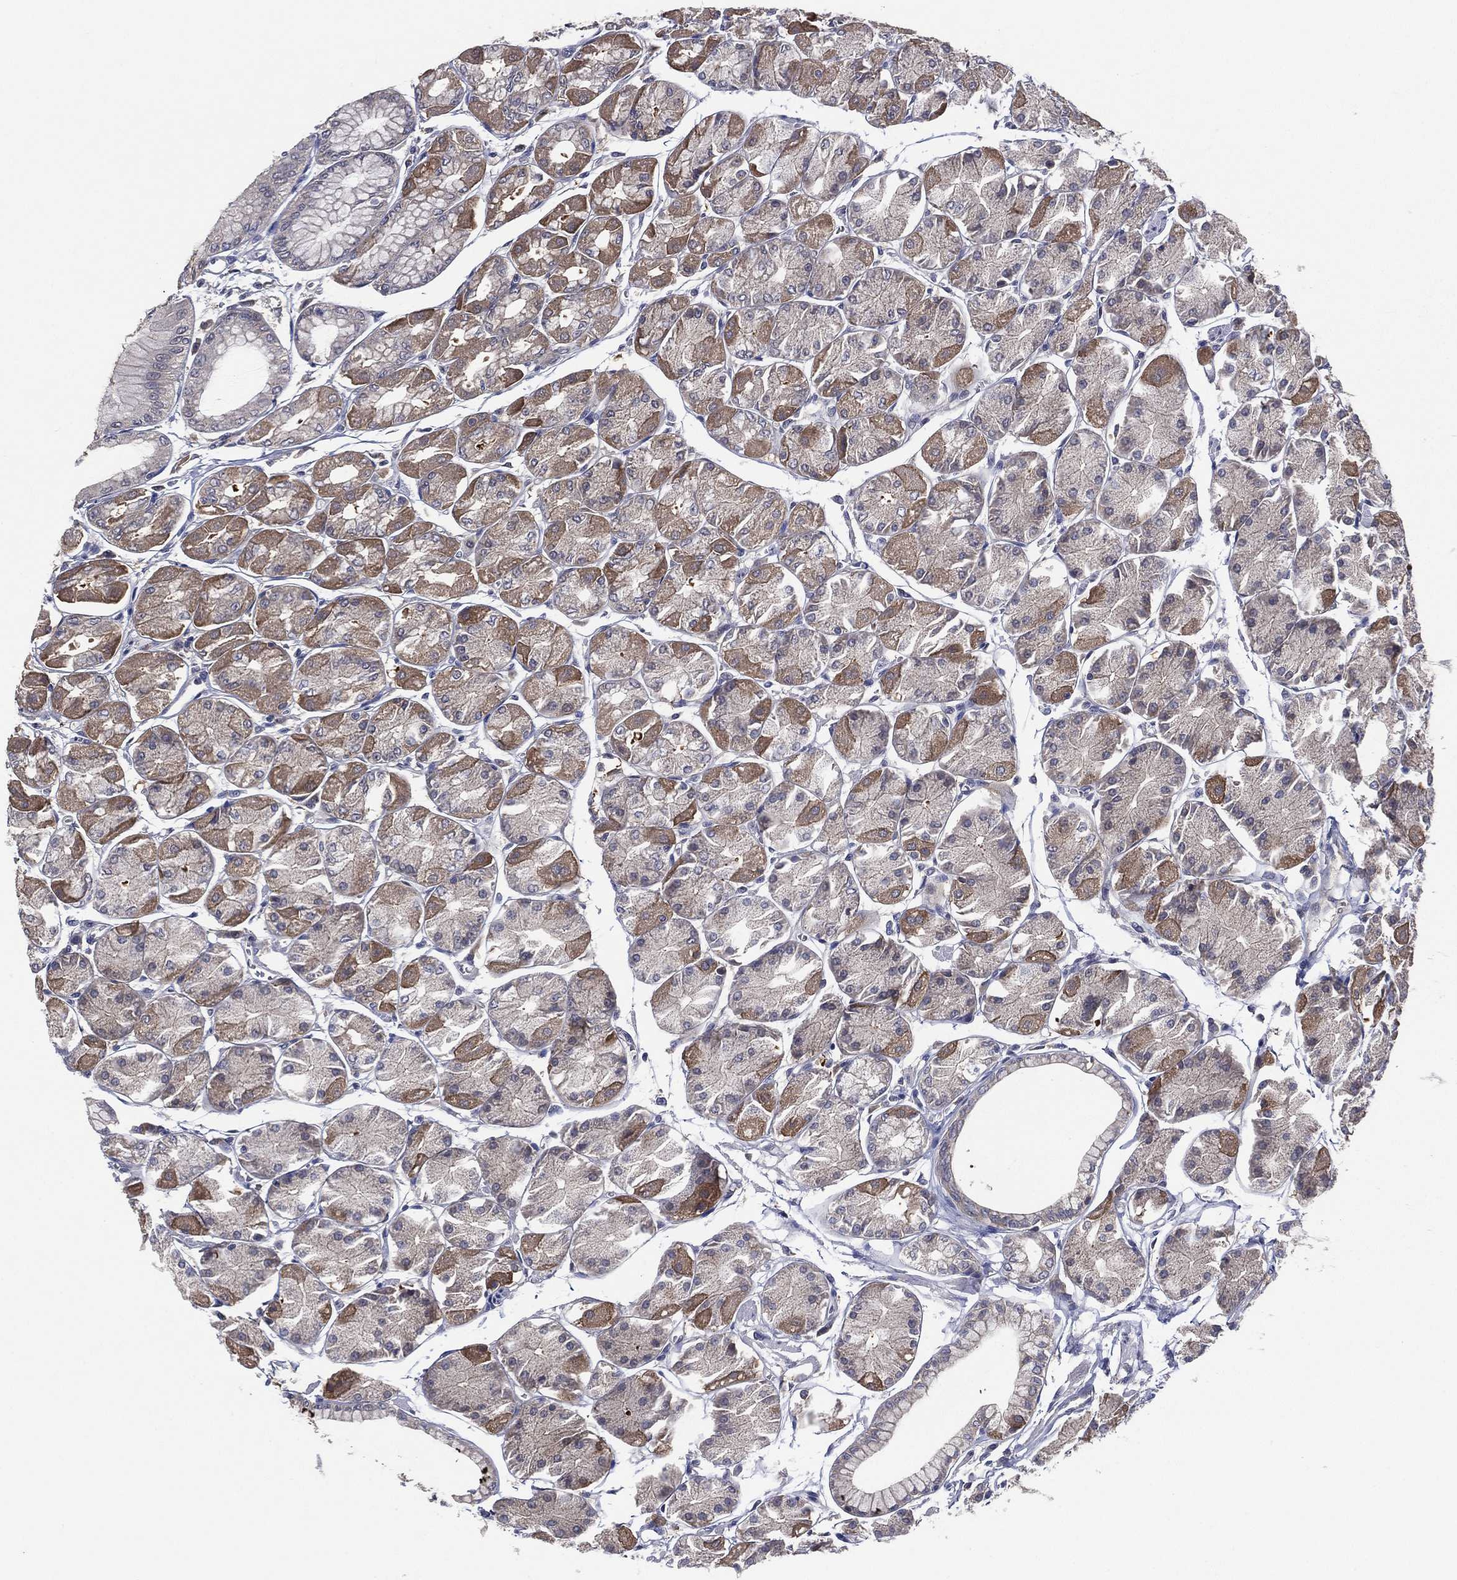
{"staining": {"intensity": "moderate", "quantity": "<25%", "location": "cytoplasmic/membranous"}, "tissue": "stomach", "cell_type": "Glandular cells", "image_type": "normal", "snomed": [{"axis": "morphology", "description": "Normal tissue, NOS"}, {"axis": "topography", "description": "Stomach, upper"}], "caption": "Immunohistochemical staining of normal stomach displays low levels of moderate cytoplasmic/membranous expression in approximately <25% of glandular cells. The staining was performed using DAB (3,3'-diaminobenzidine) to visualize the protein expression in brown, while the nuclei were stained in blue with hematoxylin (Magnification: 20x).", "gene": "MPP7", "patient": {"sex": "male", "age": 60}}